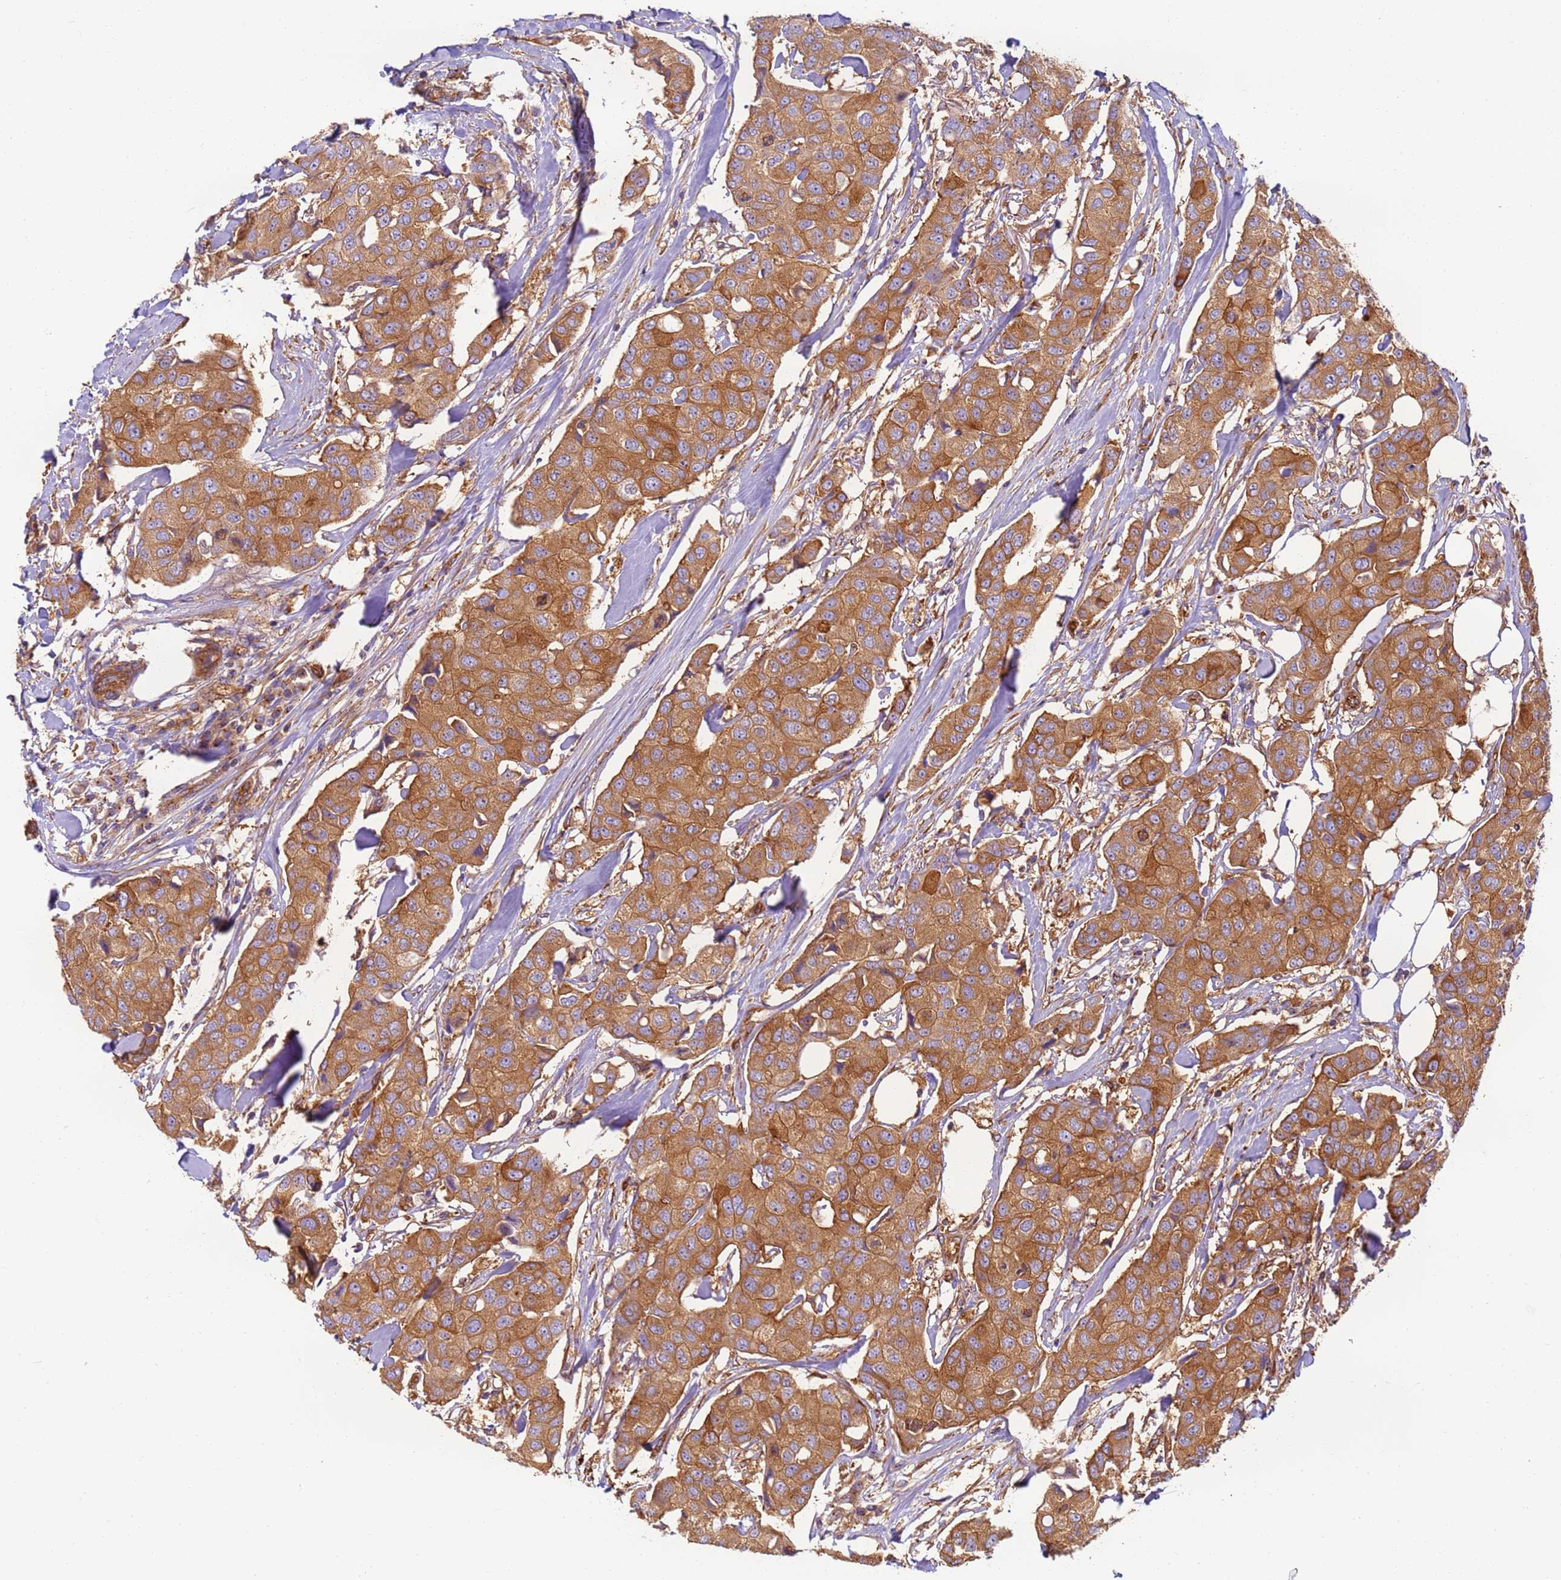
{"staining": {"intensity": "strong", "quantity": ">75%", "location": "cytoplasmic/membranous"}, "tissue": "breast cancer", "cell_type": "Tumor cells", "image_type": "cancer", "snomed": [{"axis": "morphology", "description": "Duct carcinoma"}, {"axis": "topography", "description": "Breast"}], "caption": "The immunohistochemical stain labels strong cytoplasmic/membranous positivity in tumor cells of breast infiltrating ductal carcinoma tissue. (brown staining indicates protein expression, while blue staining denotes nuclei).", "gene": "DYNC1I2", "patient": {"sex": "female", "age": 80}}